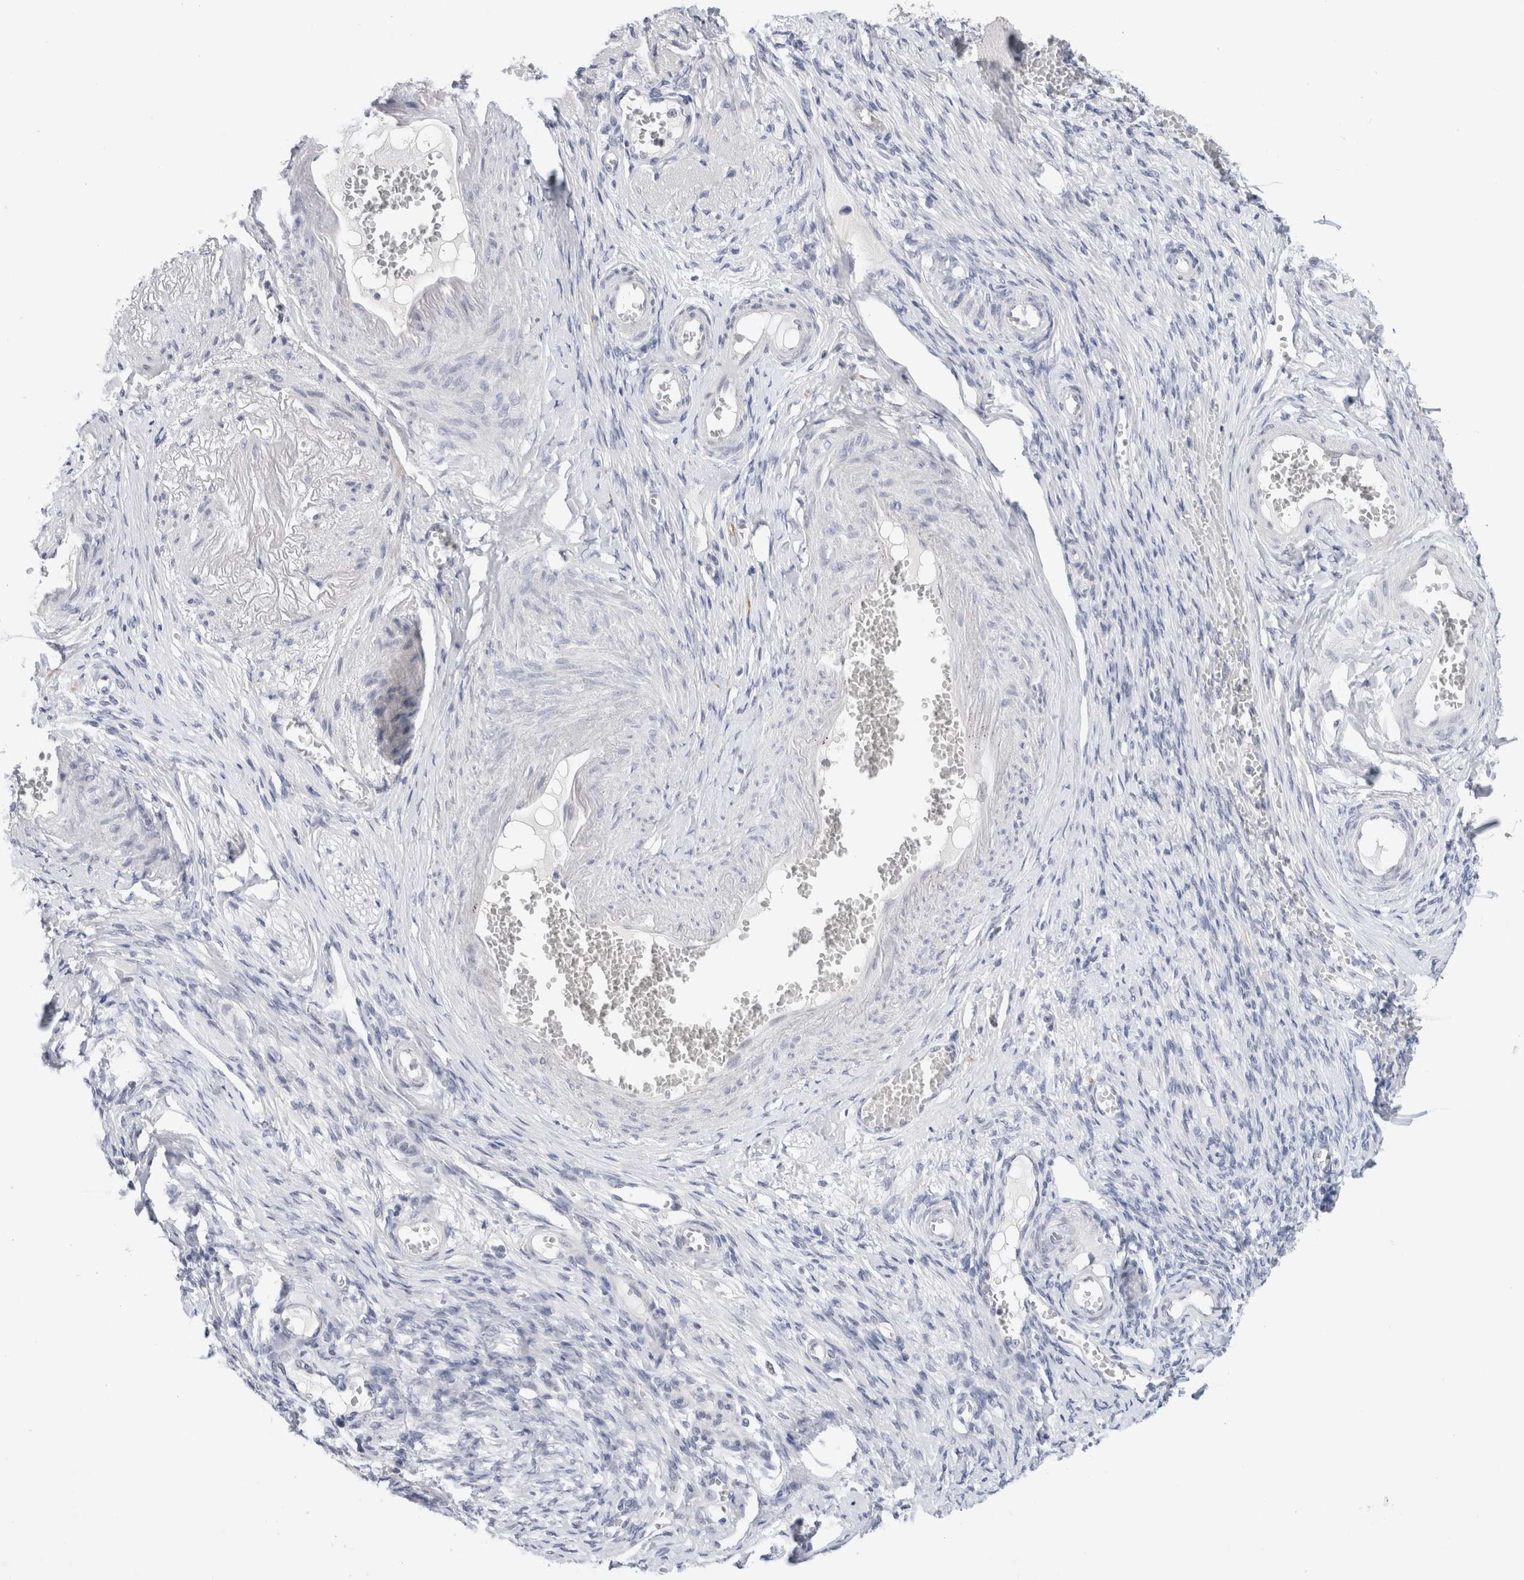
{"staining": {"intensity": "negative", "quantity": "none", "location": "none"}, "tissue": "adipose tissue", "cell_type": "Adipocytes", "image_type": "normal", "snomed": [{"axis": "morphology", "description": "Normal tissue, NOS"}, {"axis": "topography", "description": "Vascular tissue"}, {"axis": "topography", "description": "Fallopian tube"}, {"axis": "topography", "description": "Ovary"}], "caption": "Human adipose tissue stained for a protein using immunohistochemistry shows no staining in adipocytes.", "gene": "KNL1", "patient": {"sex": "female", "age": 67}}